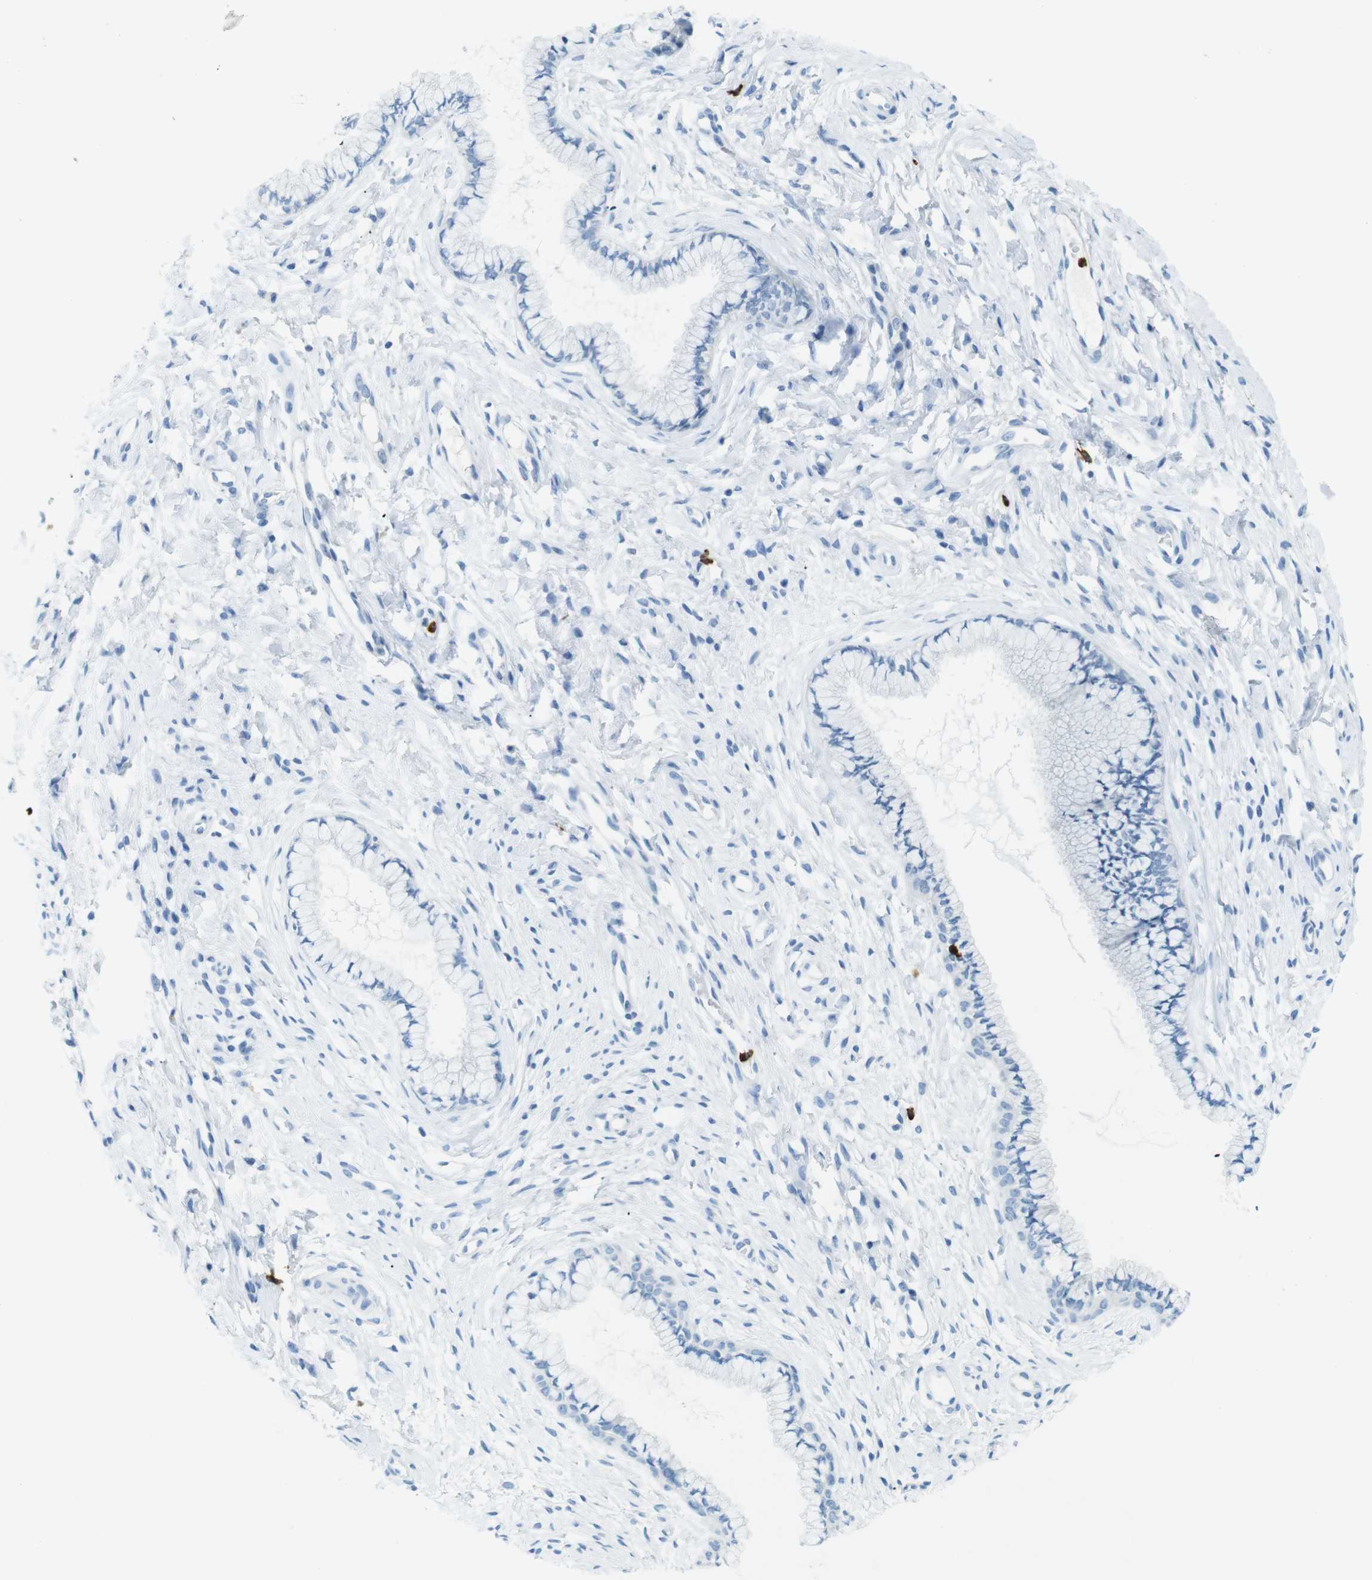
{"staining": {"intensity": "negative", "quantity": "none", "location": "none"}, "tissue": "cervix", "cell_type": "Glandular cells", "image_type": "normal", "snomed": [{"axis": "morphology", "description": "Normal tissue, NOS"}, {"axis": "topography", "description": "Cervix"}], "caption": "DAB (3,3'-diaminobenzidine) immunohistochemical staining of normal human cervix demonstrates no significant positivity in glandular cells.", "gene": "MCEMP1", "patient": {"sex": "female", "age": 65}}